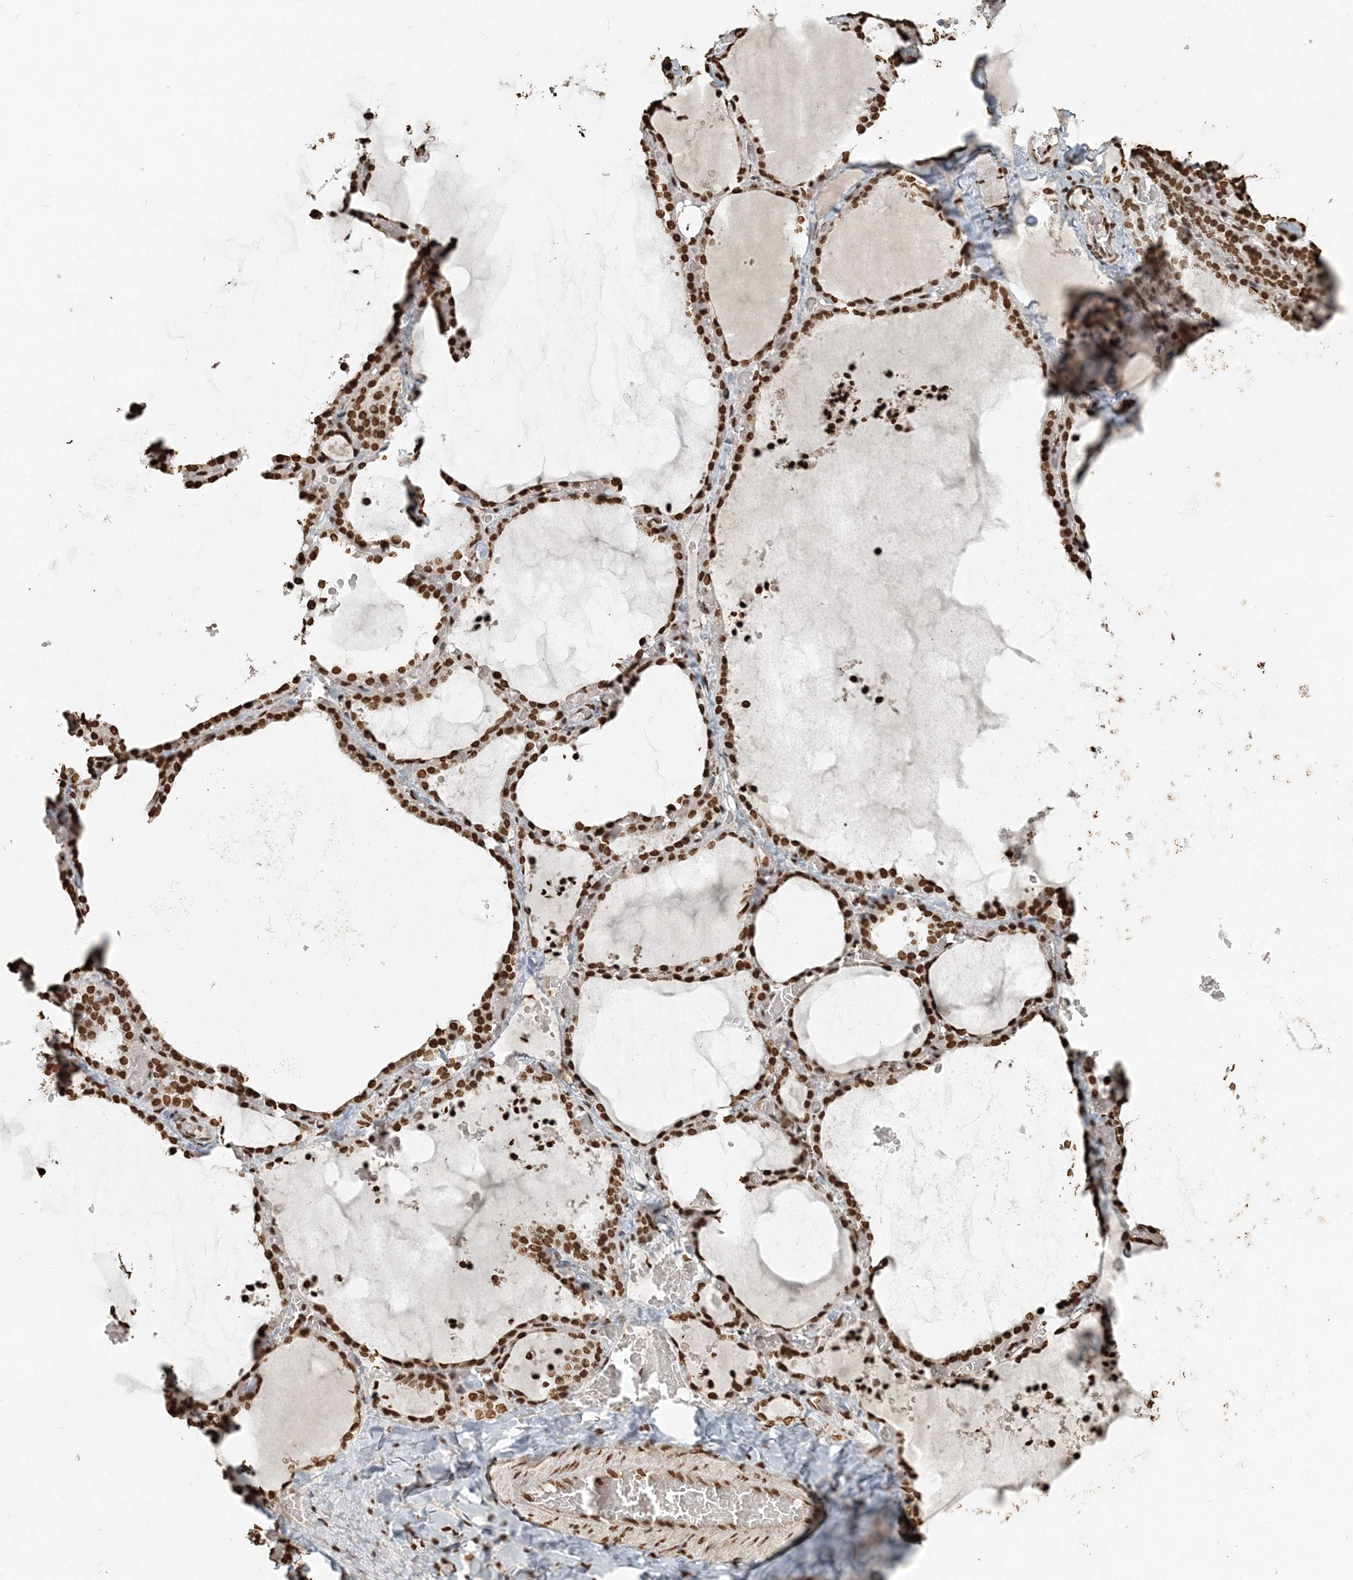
{"staining": {"intensity": "strong", "quantity": ">75%", "location": "nuclear"}, "tissue": "thyroid gland", "cell_type": "Glandular cells", "image_type": "normal", "snomed": [{"axis": "morphology", "description": "Normal tissue, NOS"}, {"axis": "topography", "description": "Thyroid gland"}], "caption": "Immunohistochemistry micrograph of unremarkable human thyroid gland stained for a protein (brown), which displays high levels of strong nuclear expression in about >75% of glandular cells.", "gene": "H3", "patient": {"sex": "female", "age": 22}}